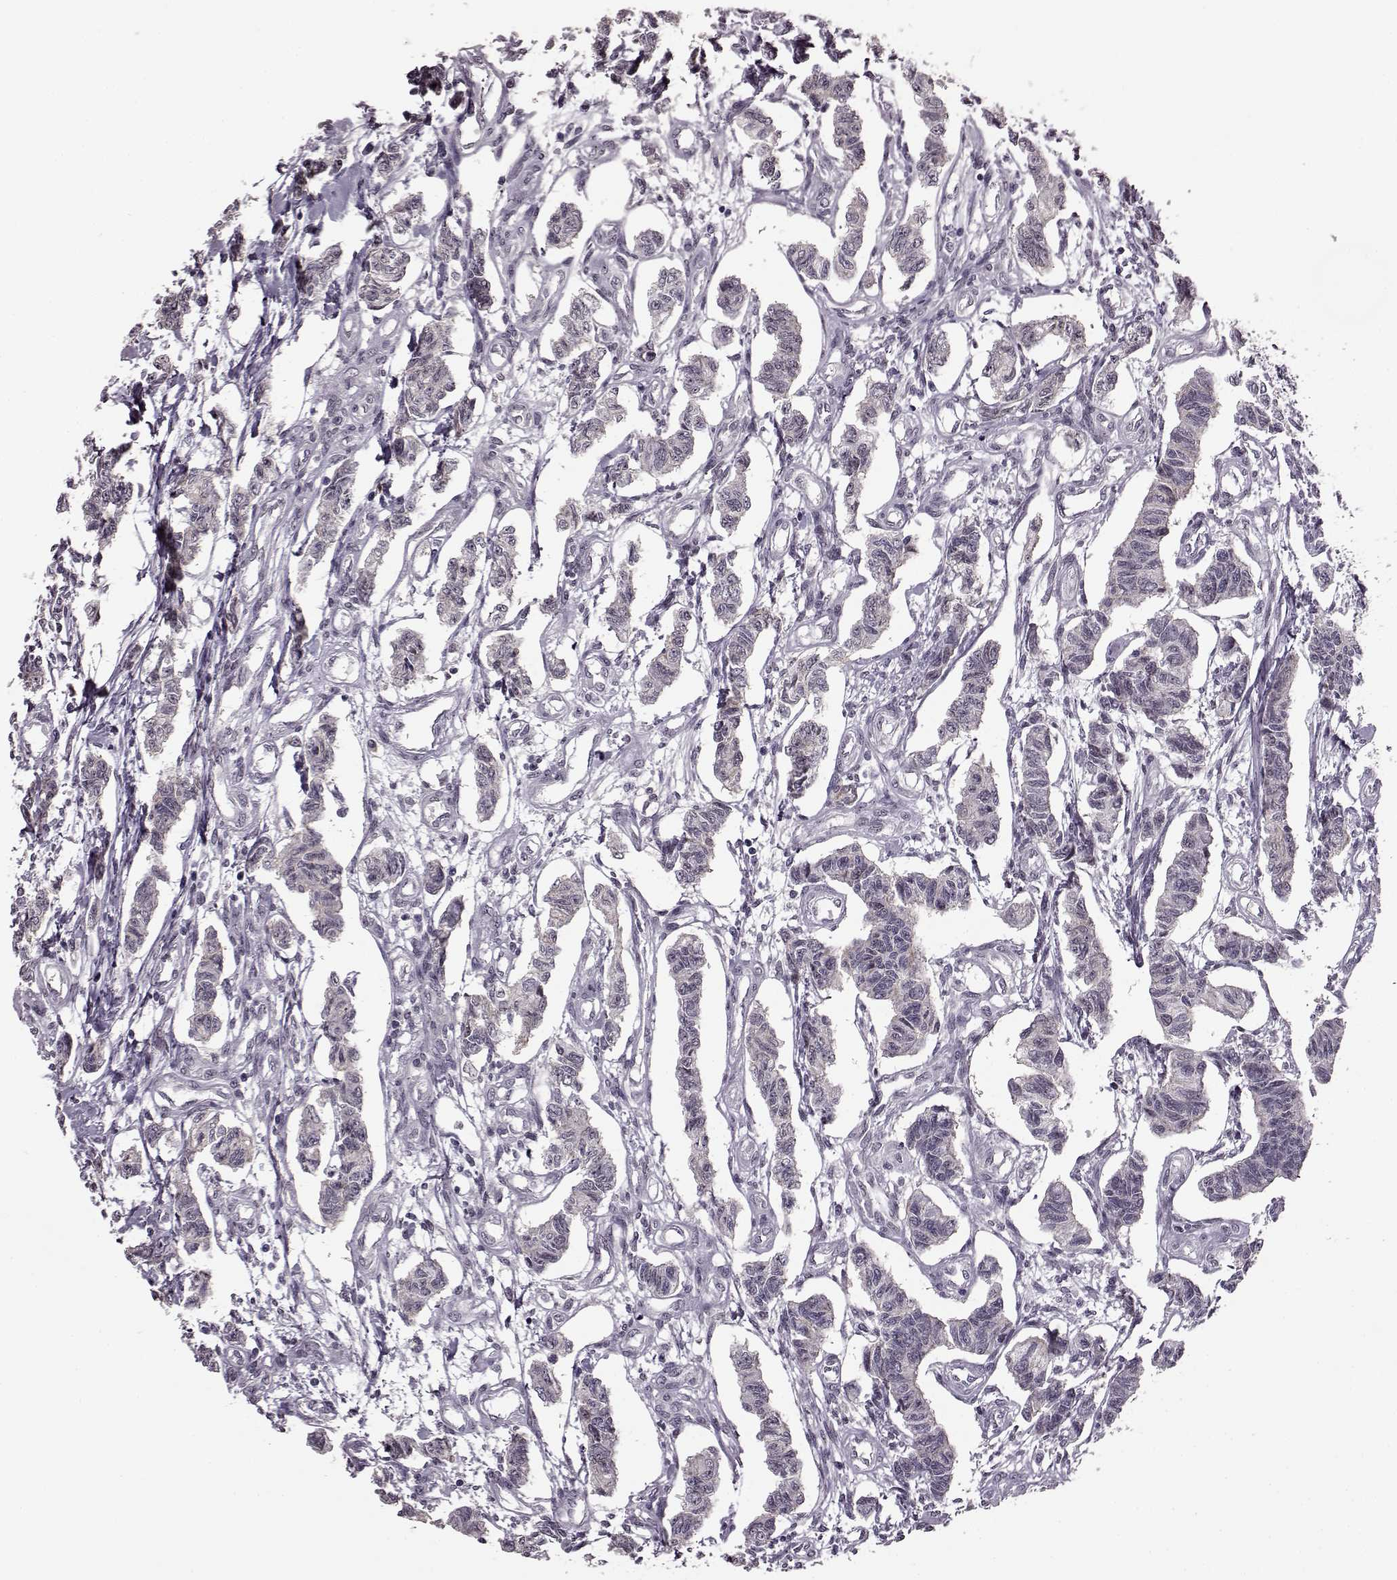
{"staining": {"intensity": "negative", "quantity": "none", "location": "none"}, "tissue": "carcinoid", "cell_type": "Tumor cells", "image_type": "cancer", "snomed": [{"axis": "morphology", "description": "Carcinoid, malignant, NOS"}, {"axis": "topography", "description": "Kidney"}], "caption": "DAB immunohistochemical staining of malignant carcinoid demonstrates no significant positivity in tumor cells.", "gene": "STX1B", "patient": {"sex": "female", "age": 41}}